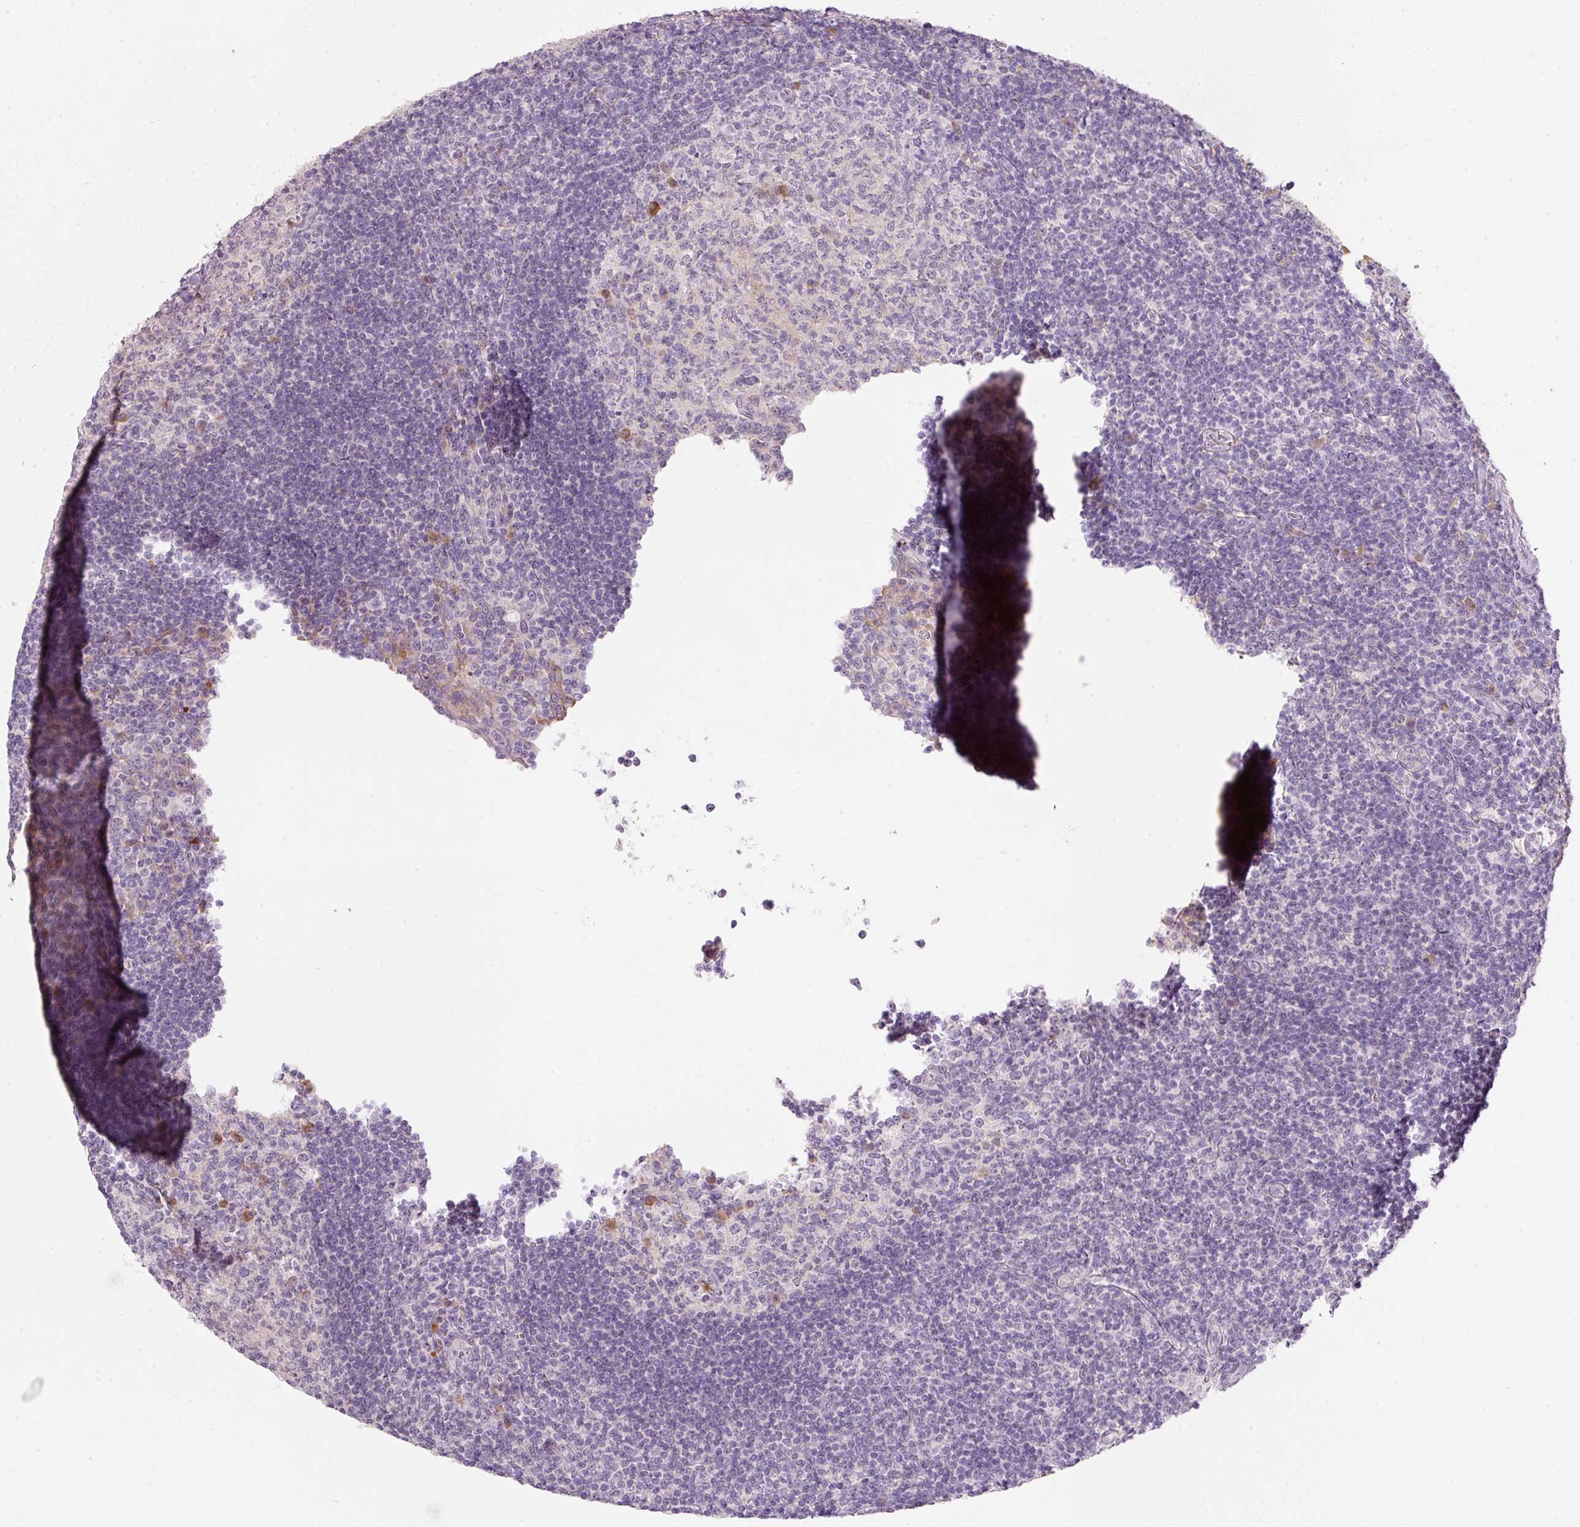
{"staining": {"intensity": "moderate", "quantity": "<25%", "location": "cytoplasmic/membranous"}, "tissue": "tonsil", "cell_type": "Germinal center cells", "image_type": "normal", "snomed": [{"axis": "morphology", "description": "Normal tissue, NOS"}, {"axis": "topography", "description": "Tonsil"}], "caption": "About <25% of germinal center cells in unremarkable human tonsil display moderate cytoplasmic/membranous protein expression as visualized by brown immunohistochemical staining.", "gene": "TMEM37", "patient": {"sex": "male", "age": 17}}